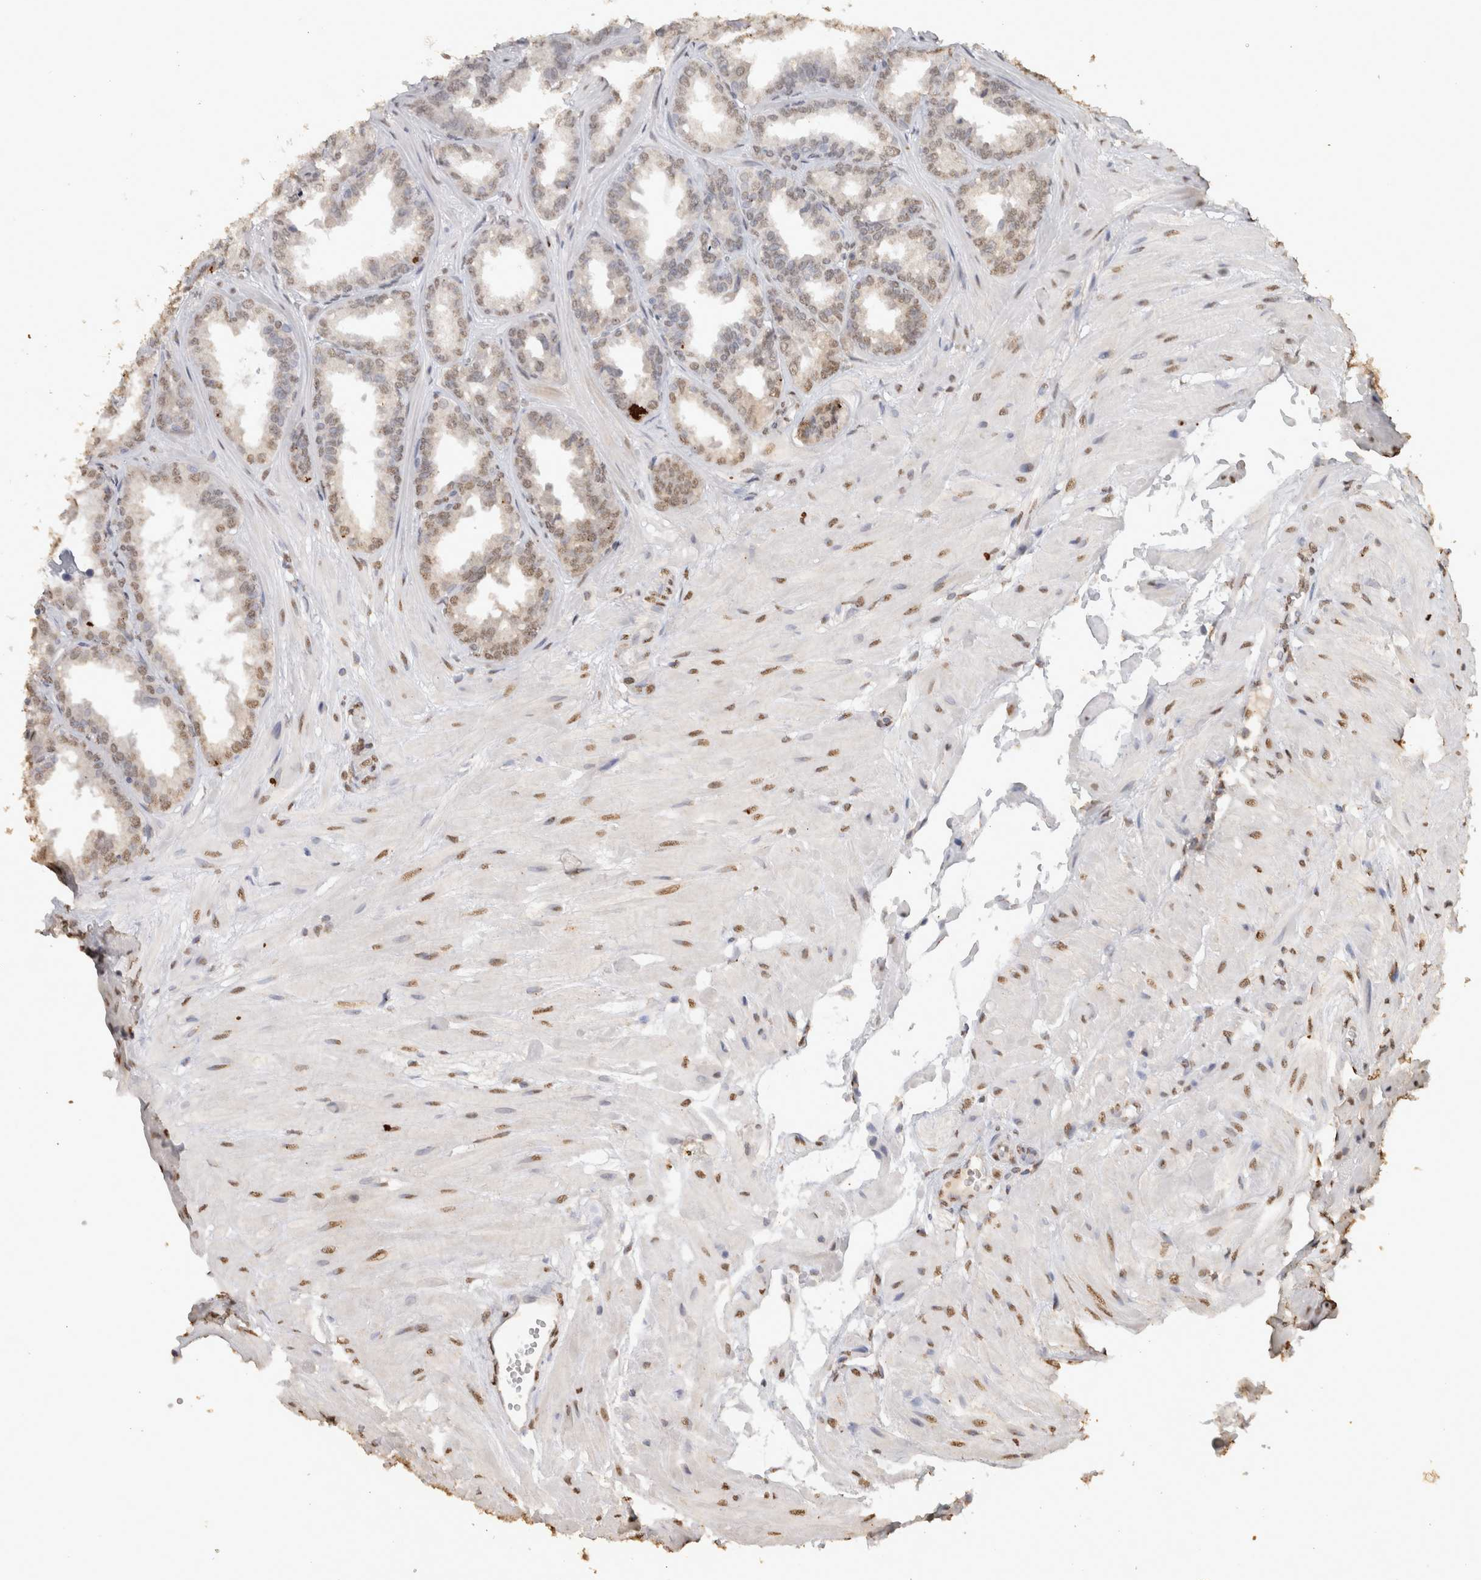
{"staining": {"intensity": "weak", "quantity": ">75%", "location": "nuclear"}, "tissue": "seminal vesicle", "cell_type": "Glandular cells", "image_type": "normal", "snomed": [{"axis": "morphology", "description": "Normal tissue, NOS"}, {"axis": "topography", "description": "Prostate"}, {"axis": "topography", "description": "Seminal veicle"}], "caption": "This image displays immunohistochemistry staining of unremarkable seminal vesicle, with low weak nuclear positivity in about >75% of glandular cells.", "gene": "HAND2", "patient": {"sex": "male", "age": 51}}